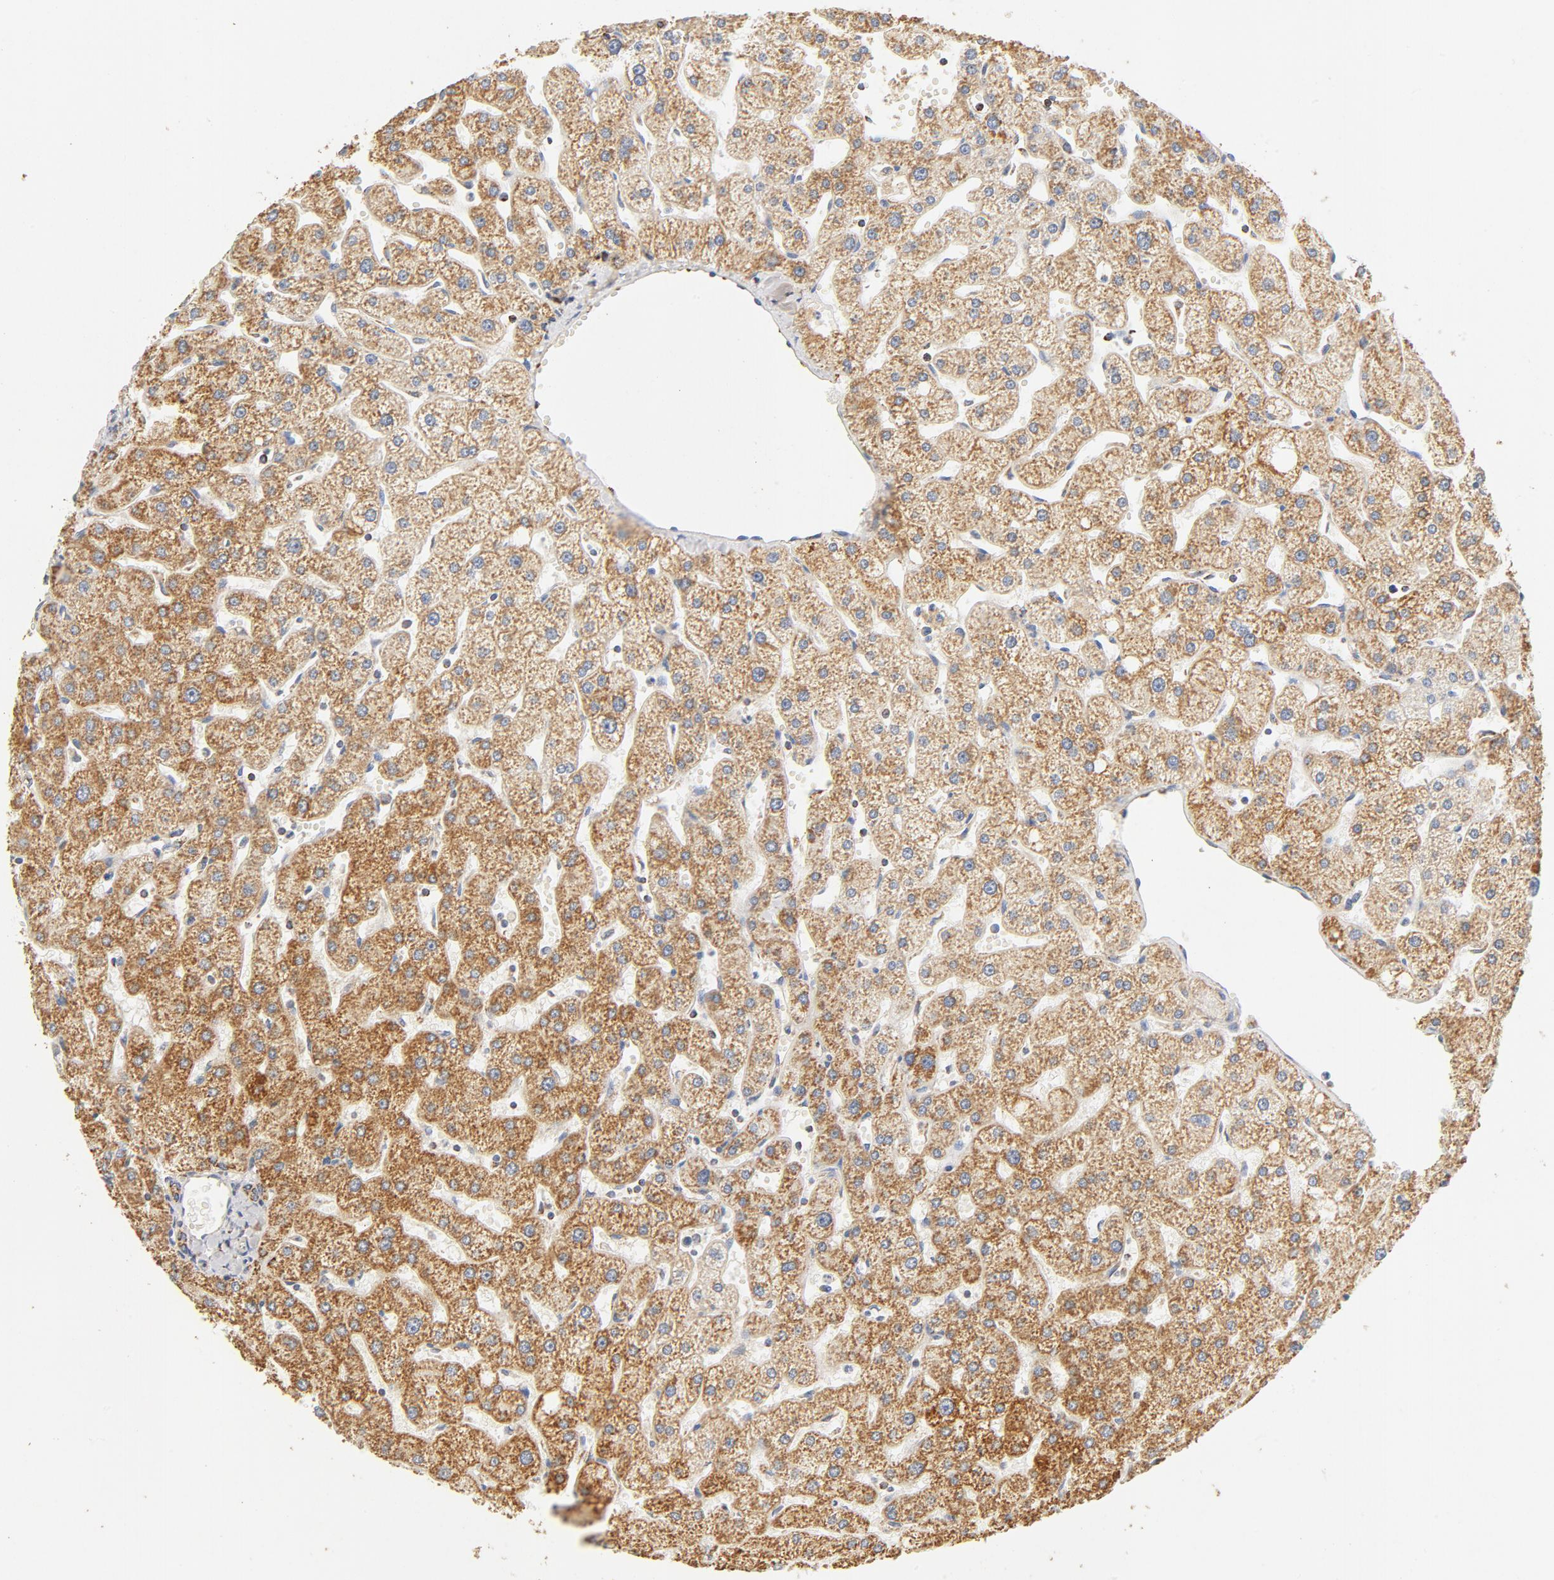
{"staining": {"intensity": "moderate", "quantity": ">75%", "location": "cytoplasmic/membranous"}, "tissue": "liver", "cell_type": "Cholangiocytes", "image_type": "normal", "snomed": [{"axis": "morphology", "description": "Normal tissue, NOS"}, {"axis": "topography", "description": "Liver"}], "caption": "Immunohistochemical staining of unremarkable liver exhibits moderate cytoplasmic/membranous protein staining in about >75% of cholangiocytes.", "gene": "COX4I1", "patient": {"sex": "male", "age": 67}}